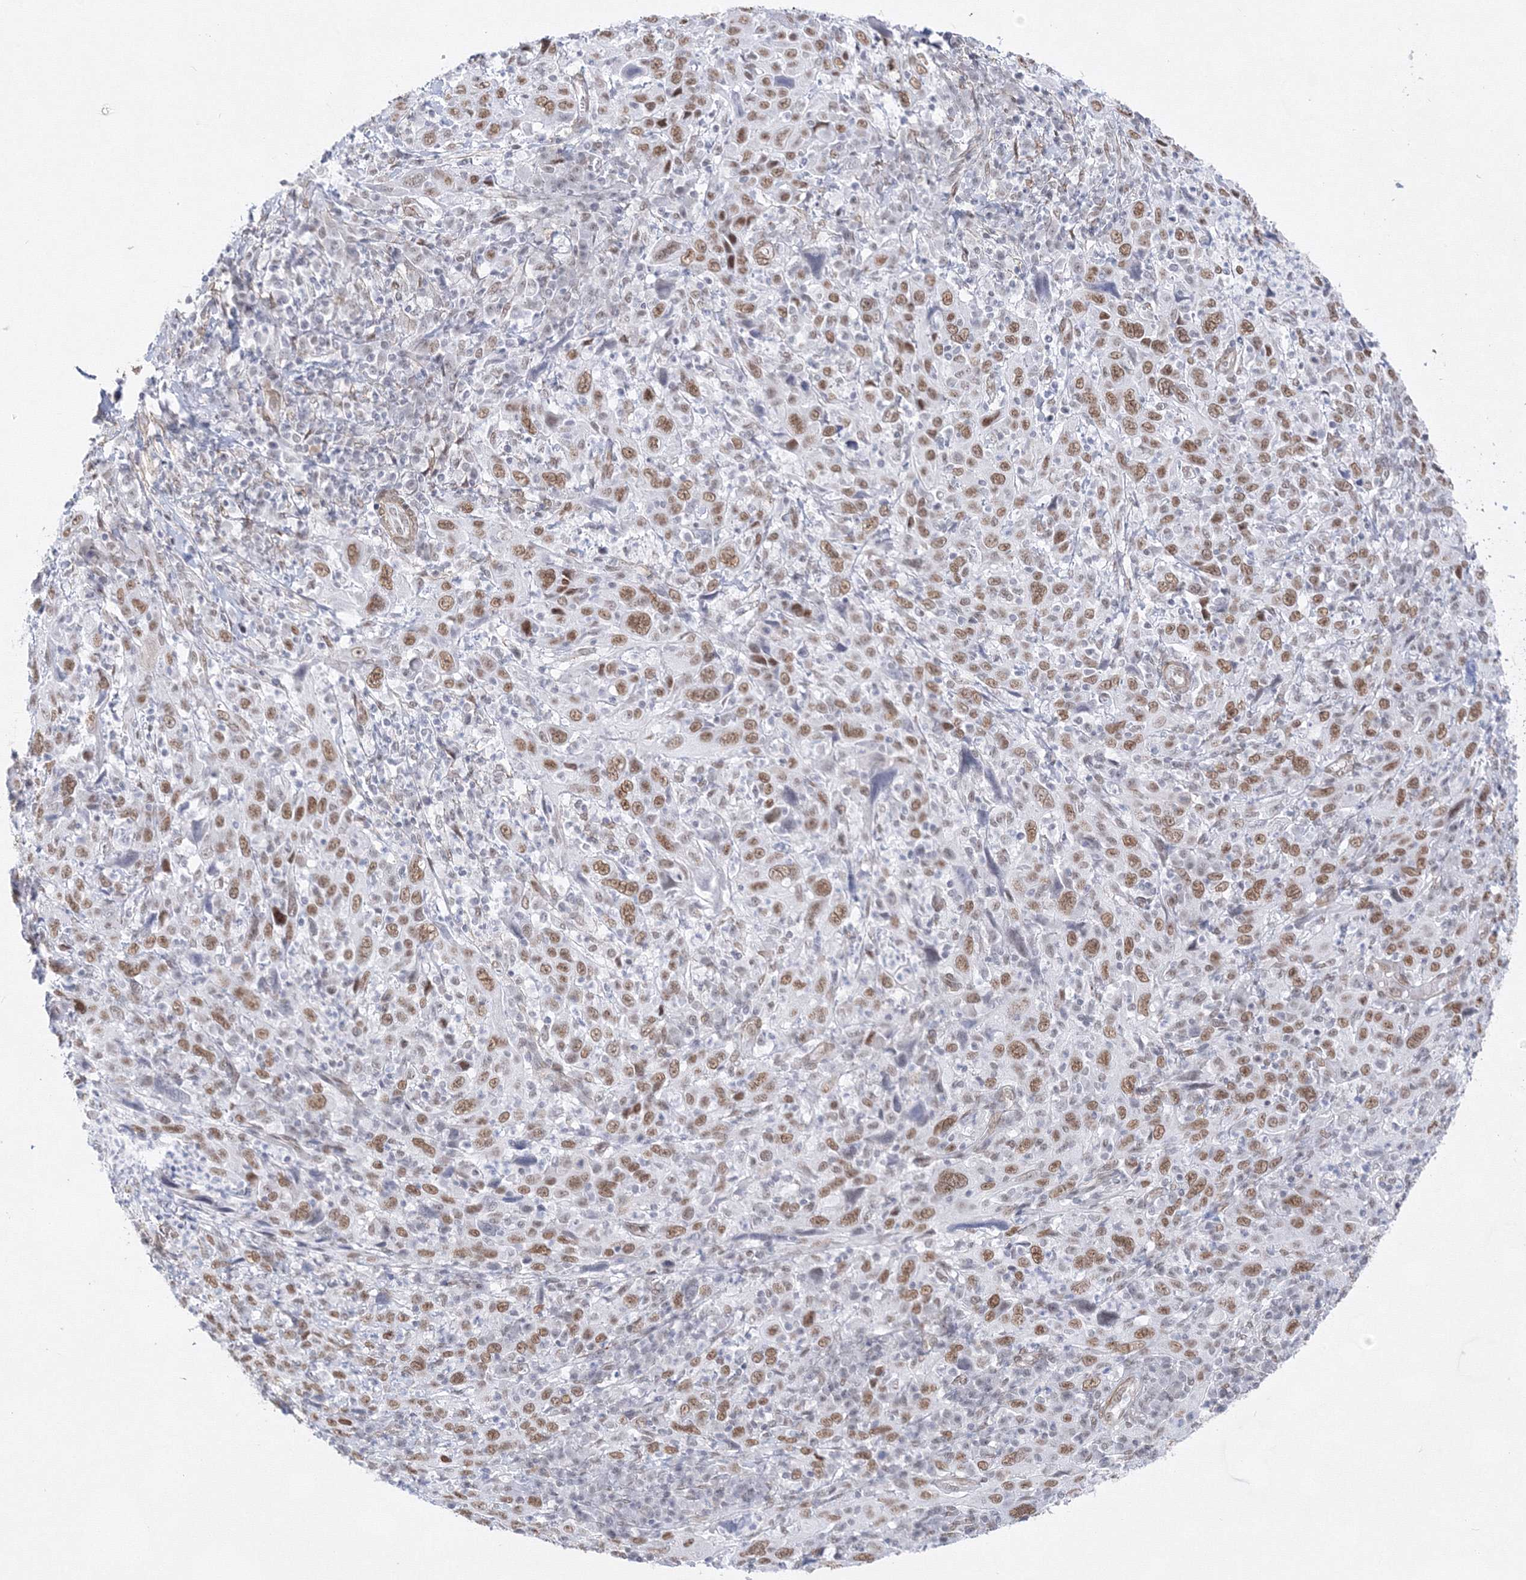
{"staining": {"intensity": "moderate", "quantity": ">75%", "location": "nuclear"}, "tissue": "cervical cancer", "cell_type": "Tumor cells", "image_type": "cancer", "snomed": [{"axis": "morphology", "description": "Squamous cell carcinoma, NOS"}, {"axis": "topography", "description": "Cervix"}], "caption": "Moderate nuclear protein staining is appreciated in approximately >75% of tumor cells in cervical squamous cell carcinoma.", "gene": "ZNF638", "patient": {"sex": "female", "age": 46}}